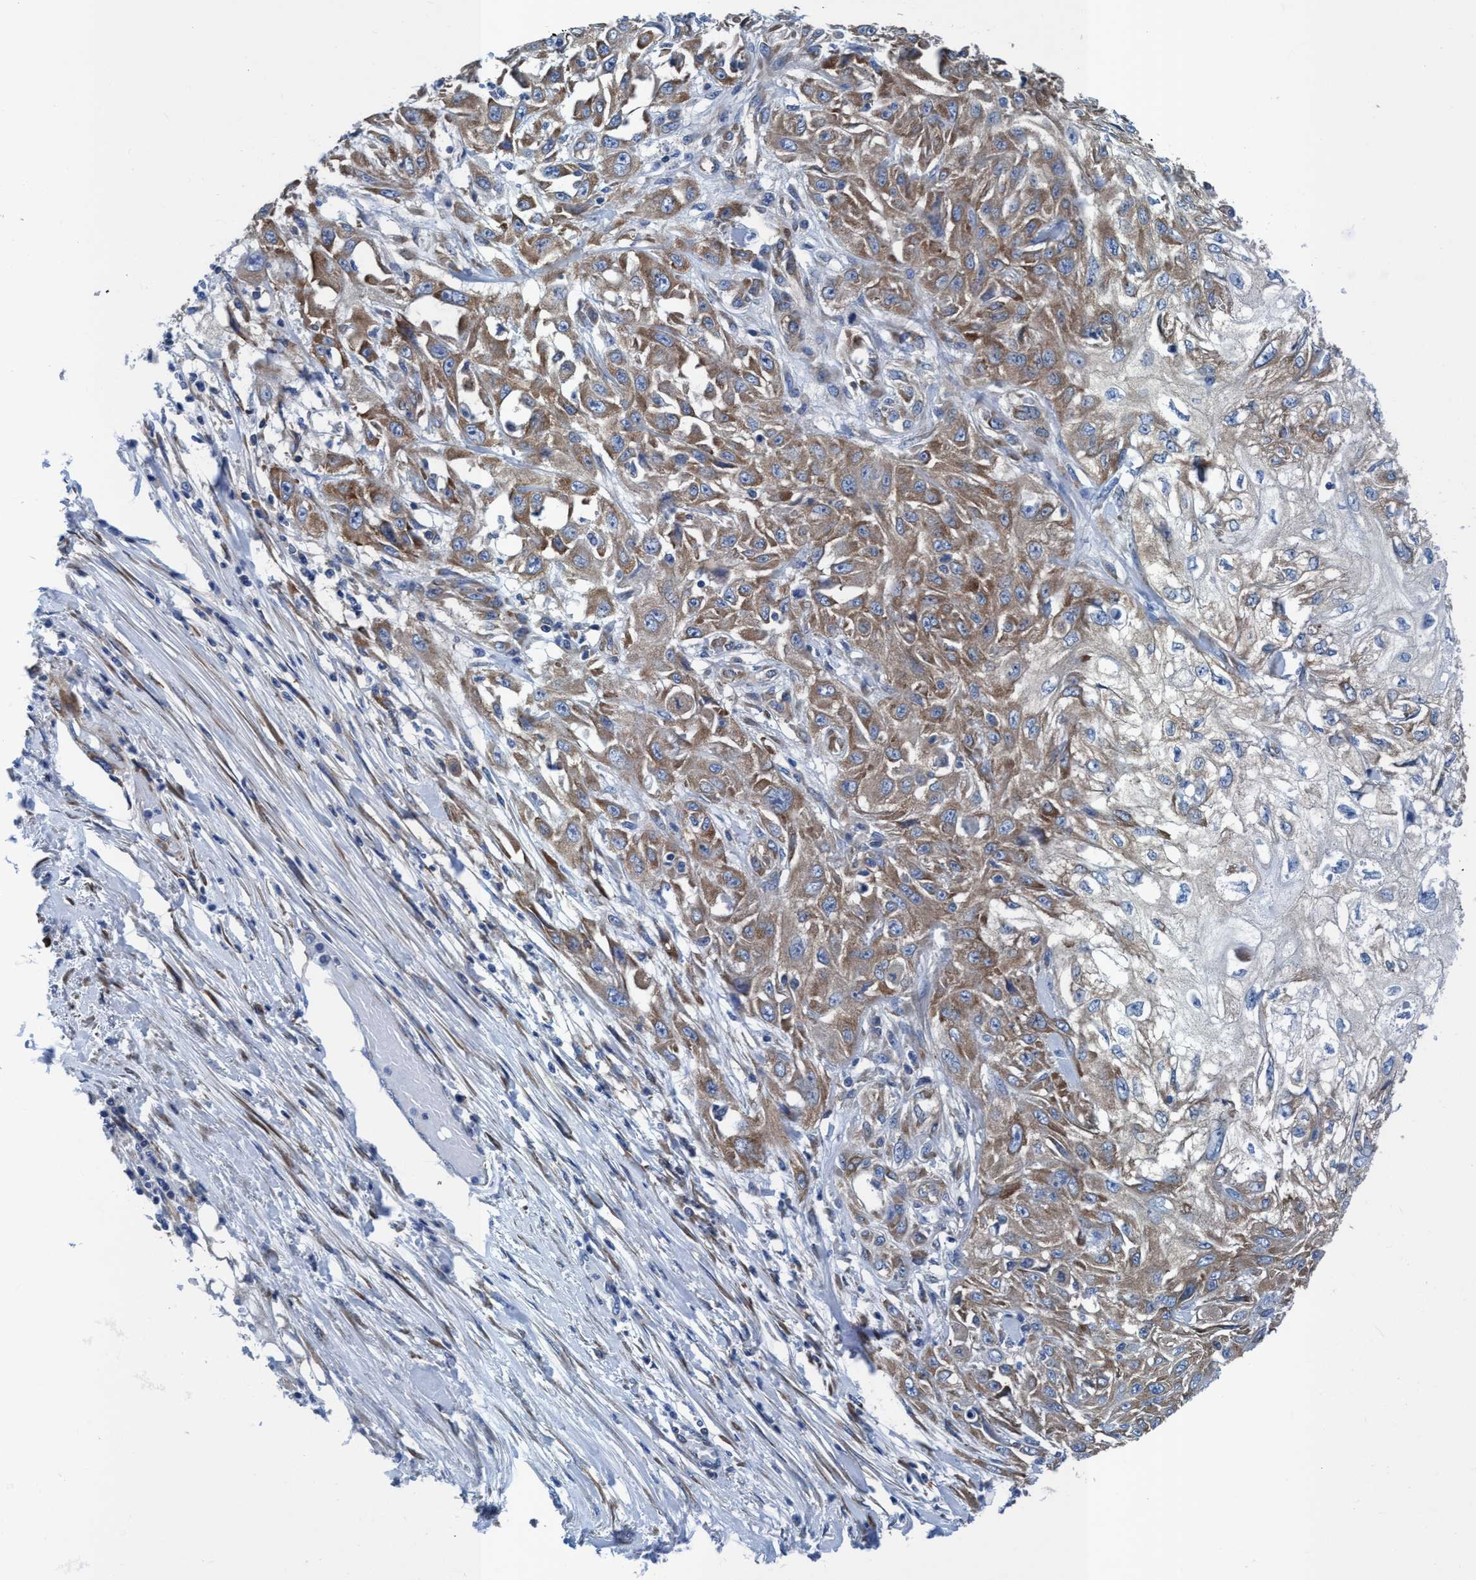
{"staining": {"intensity": "moderate", "quantity": "25%-75%", "location": "cytoplasmic/membranous"}, "tissue": "skin cancer", "cell_type": "Tumor cells", "image_type": "cancer", "snomed": [{"axis": "morphology", "description": "Squamous cell carcinoma, NOS"}, {"axis": "morphology", "description": "Squamous cell carcinoma, metastatic, NOS"}, {"axis": "topography", "description": "Skin"}, {"axis": "topography", "description": "Lymph node"}], "caption": "Protein staining of metastatic squamous cell carcinoma (skin) tissue exhibits moderate cytoplasmic/membranous expression in approximately 25%-75% of tumor cells.", "gene": "NMT1", "patient": {"sex": "male", "age": 75}}